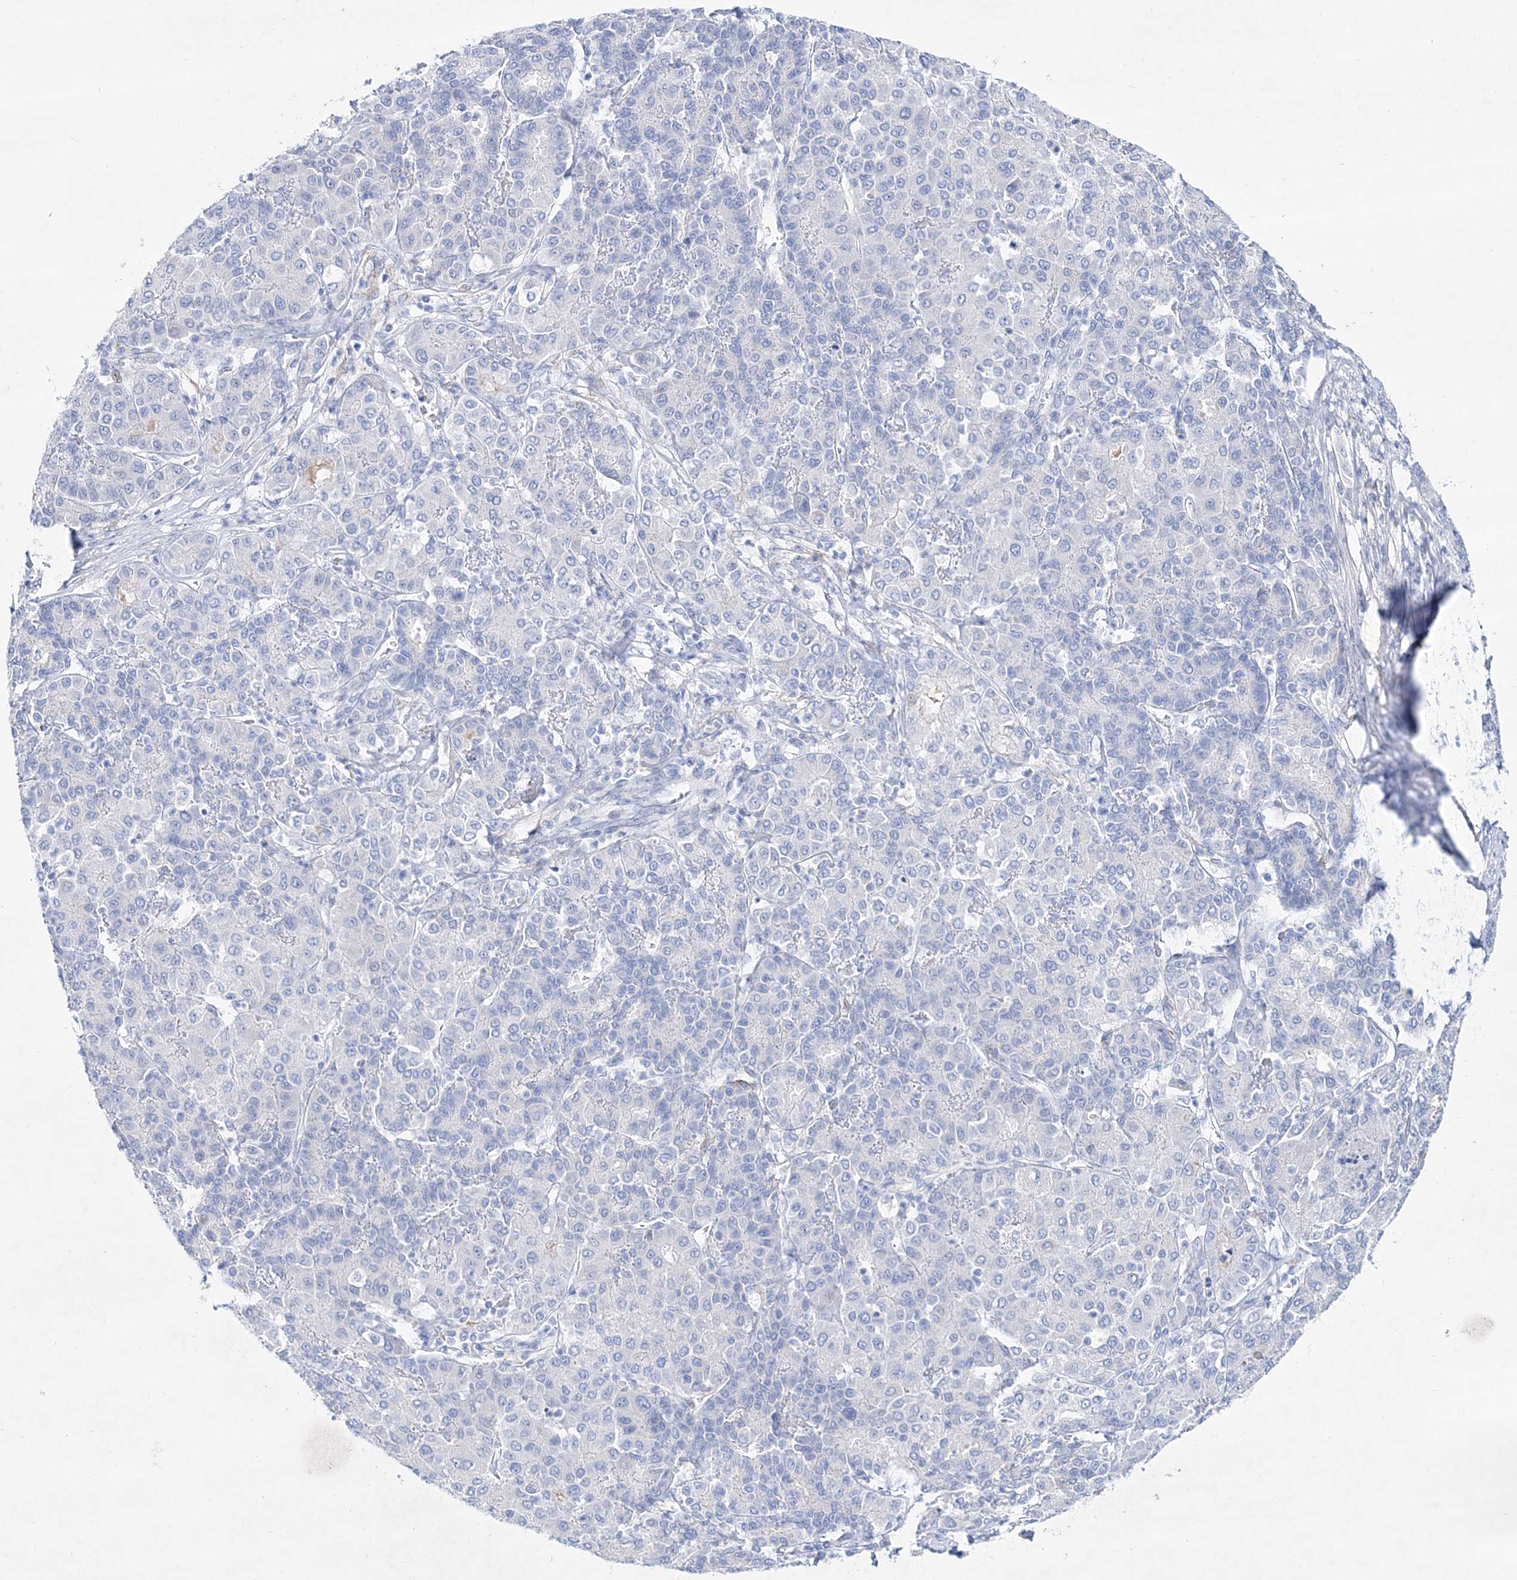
{"staining": {"intensity": "negative", "quantity": "none", "location": "none"}, "tissue": "liver cancer", "cell_type": "Tumor cells", "image_type": "cancer", "snomed": [{"axis": "morphology", "description": "Carcinoma, Hepatocellular, NOS"}, {"axis": "topography", "description": "Liver"}], "caption": "DAB immunohistochemical staining of human liver hepatocellular carcinoma demonstrates no significant expression in tumor cells. Brightfield microscopy of IHC stained with DAB (brown) and hematoxylin (blue), captured at high magnification.", "gene": "SPINK7", "patient": {"sex": "male", "age": 65}}